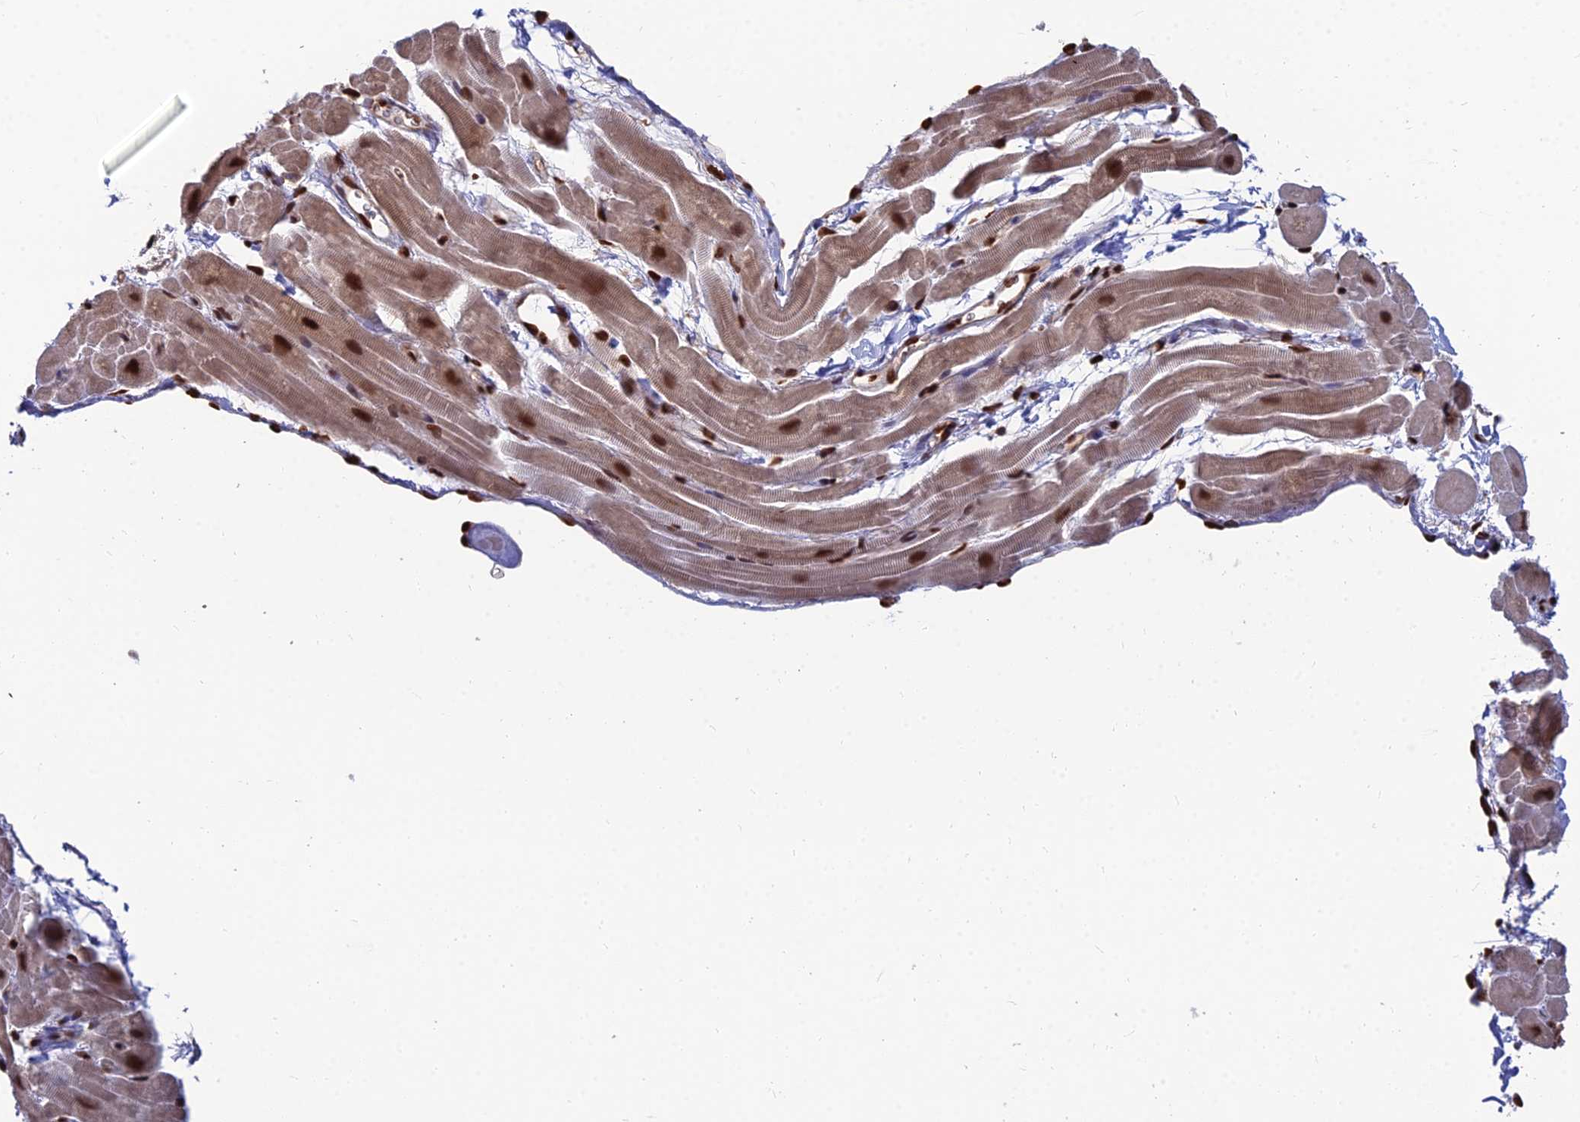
{"staining": {"intensity": "strong", "quantity": "25%-75%", "location": "cytoplasmic/membranous,nuclear"}, "tissue": "heart muscle", "cell_type": "Cardiomyocytes", "image_type": "normal", "snomed": [{"axis": "morphology", "description": "Normal tissue, NOS"}, {"axis": "topography", "description": "Heart"}], "caption": "Unremarkable heart muscle displays strong cytoplasmic/membranous,nuclear positivity in about 25%-75% of cardiomyocytes.", "gene": "DNPEP", "patient": {"sex": "male", "age": 49}}